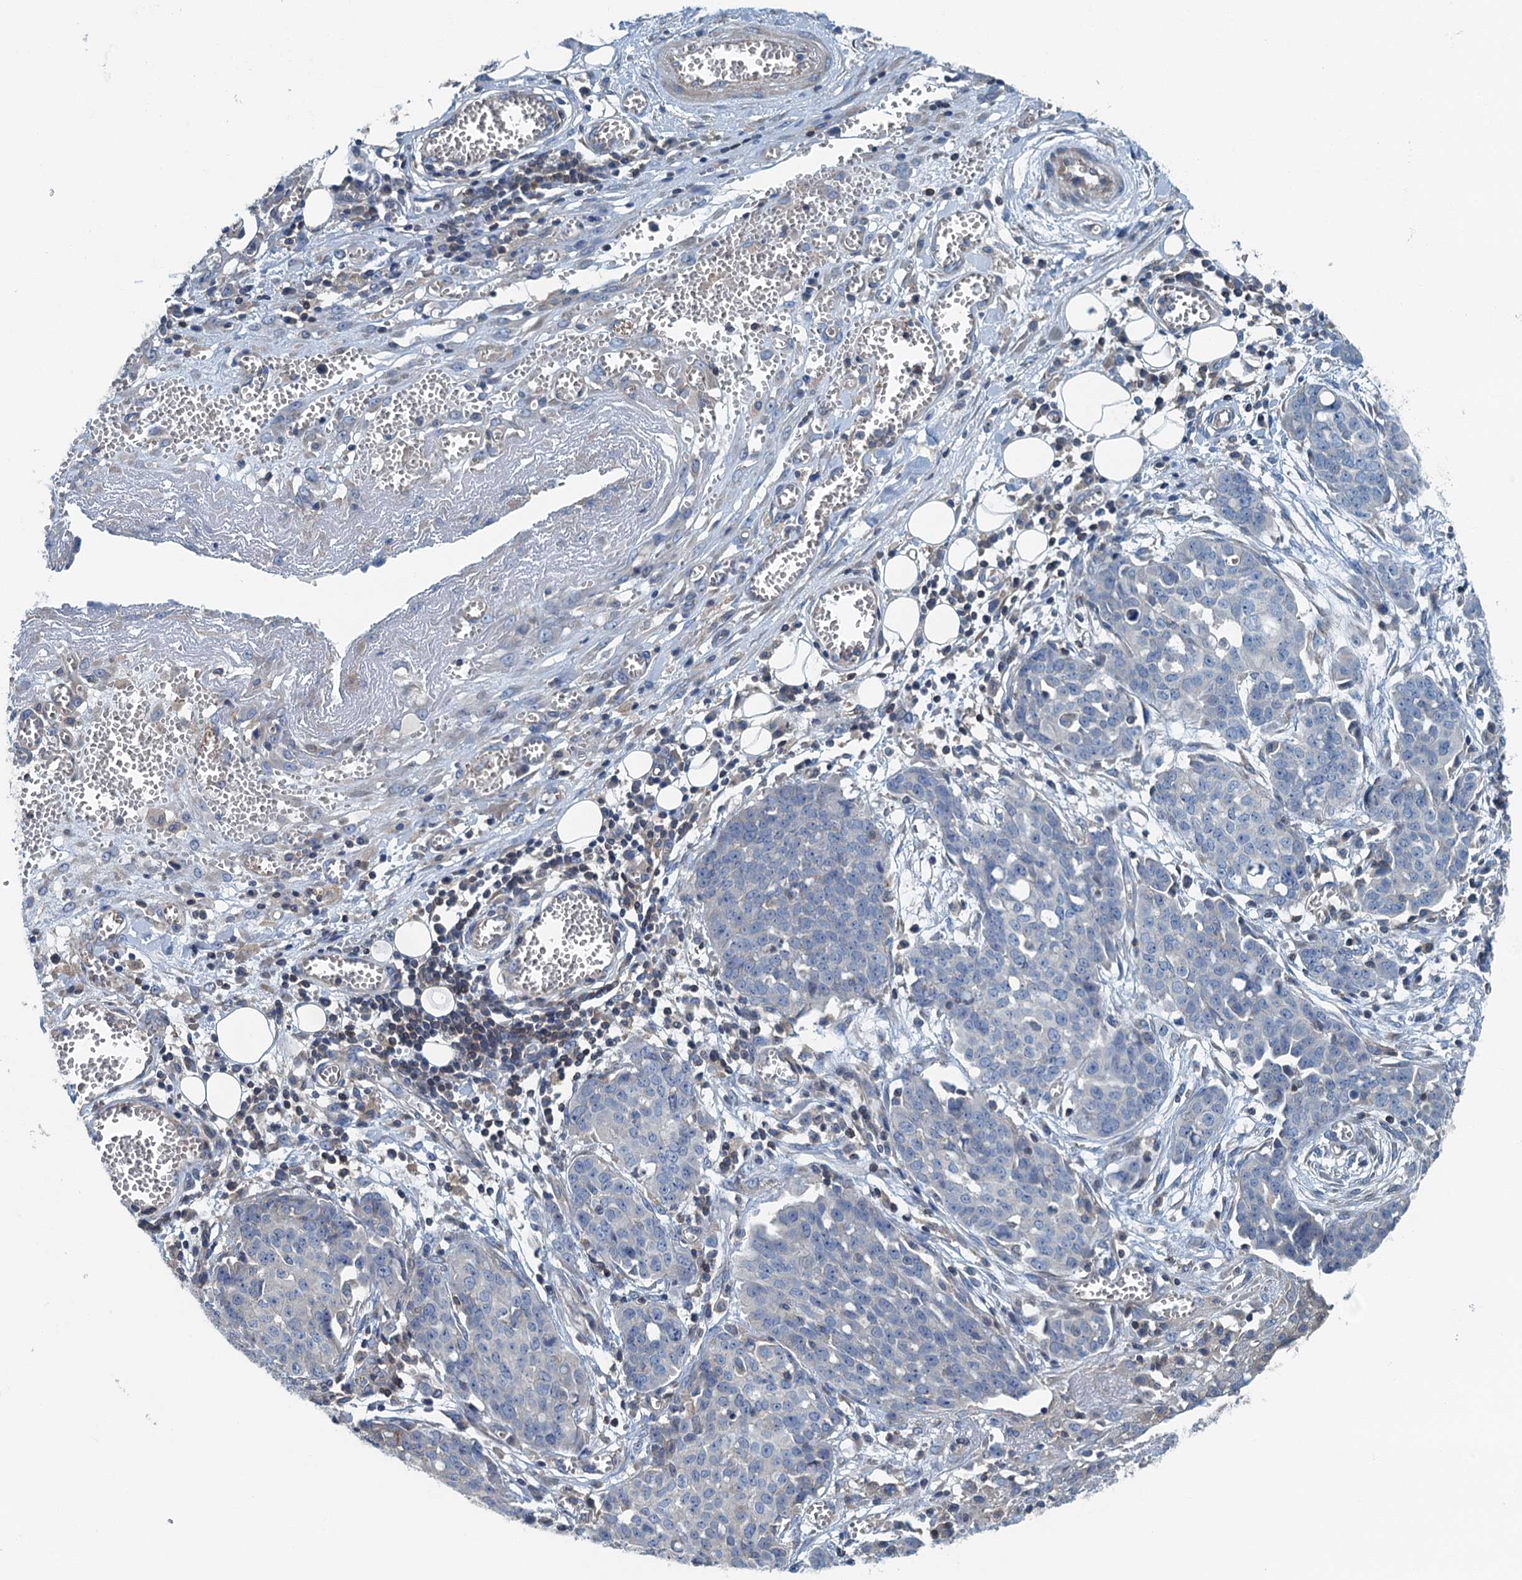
{"staining": {"intensity": "negative", "quantity": "none", "location": "none"}, "tissue": "ovarian cancer", "cell_type": "Tumor cells", "image_type": "cancer", "snomed": [{"axis": "morphology", "description": "Cystadenocarcinoma, serous, NOS"}, {"axis": "topography", "description": "Soft tissue"}, {"axis": "topography", "description": "Ovary"}], "caption": "High magnification brightfield microscopy of serous cystadenocarcinoma (ovarian) stained with DAB (brown) and counterstained with hematoxylin (blue): tumor cells show no significant positivity.", "gene": "PPP1R14D", "patient": {"sex": "female", "age": 57}}